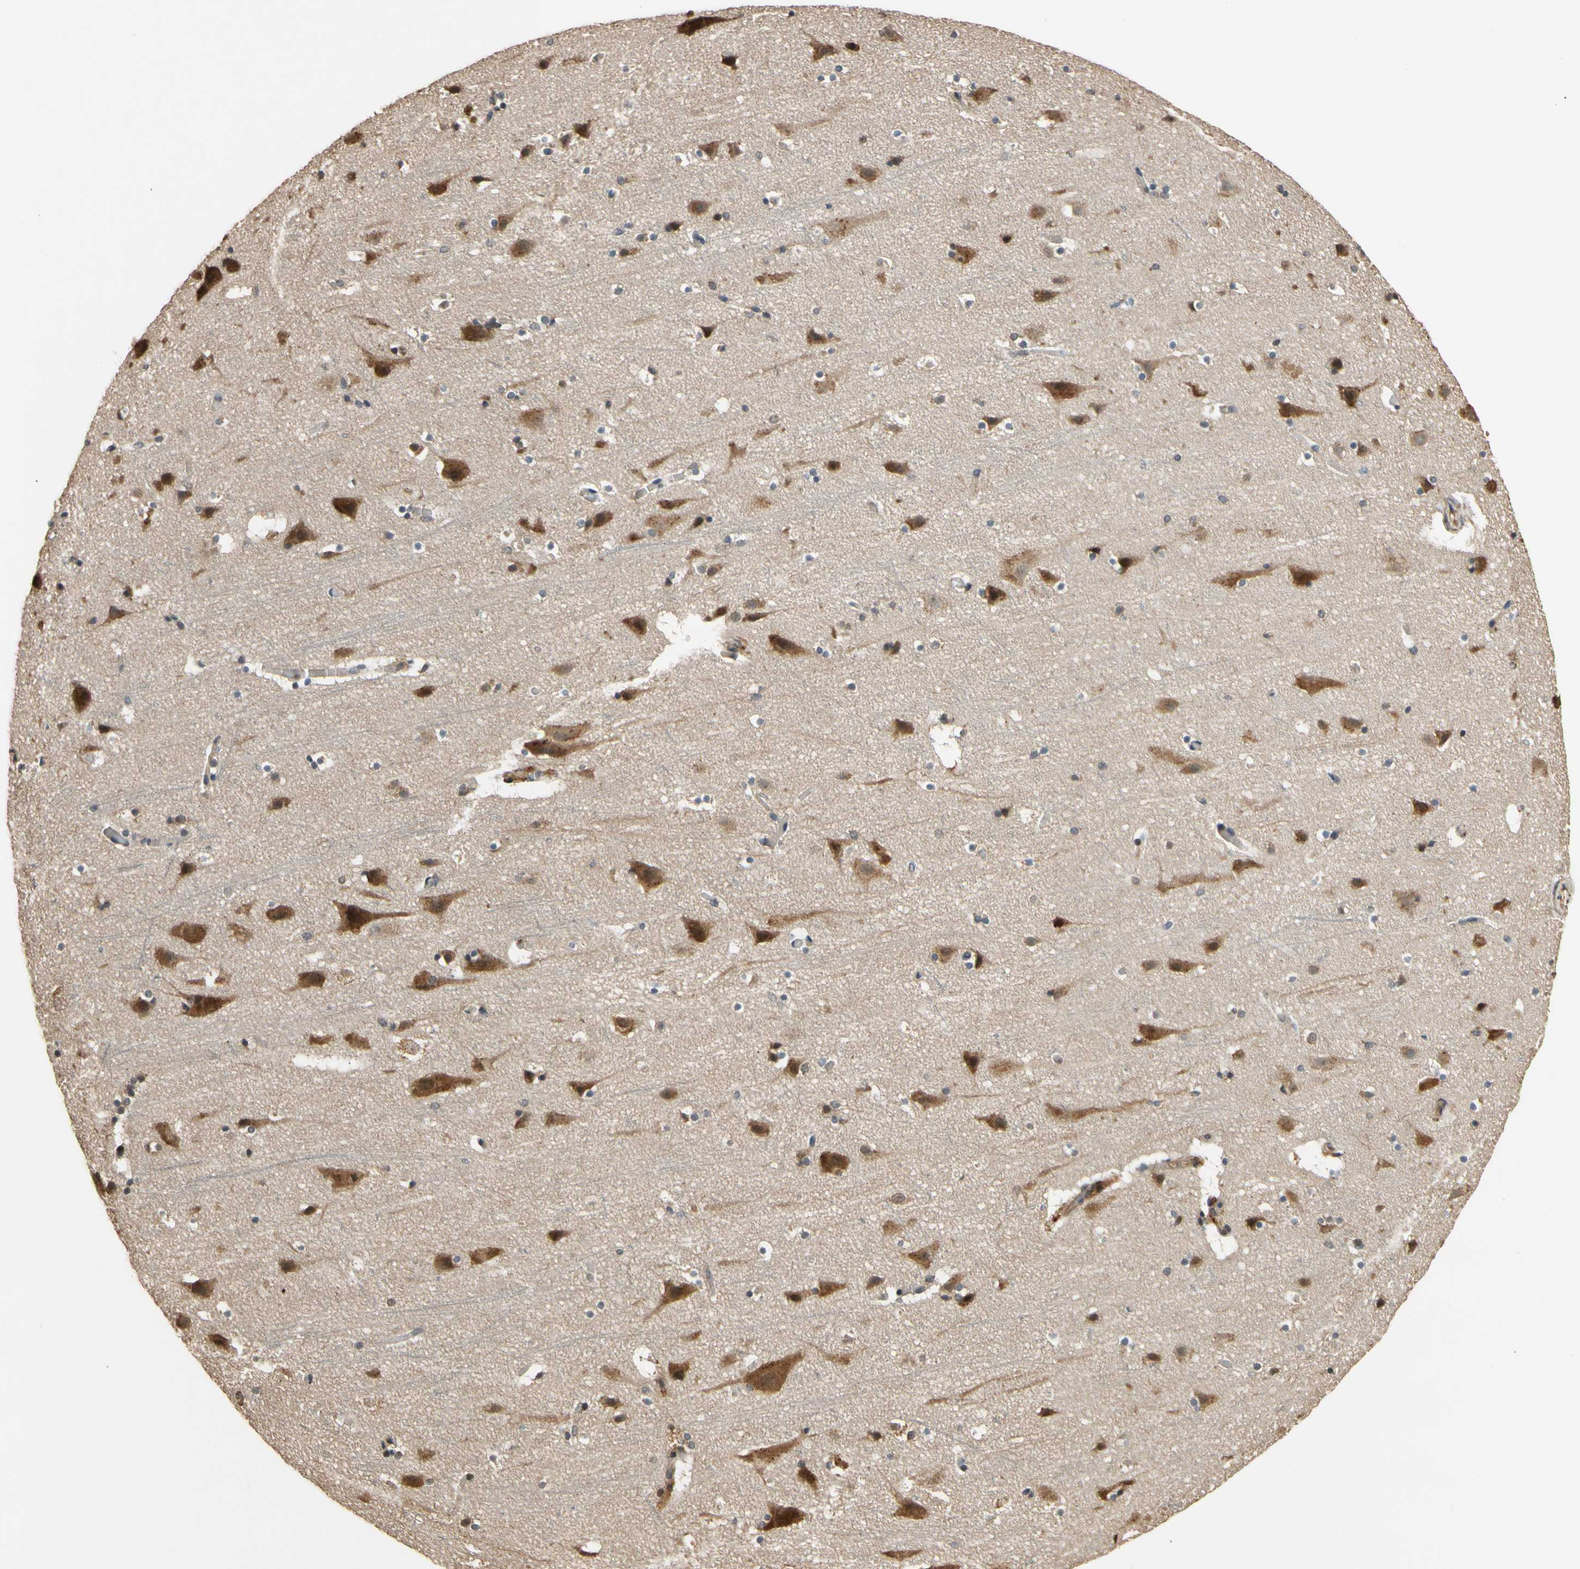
{"staining": {"intensity": "negative", "quantity": "none", "location": "none"}, "tissue": "cerebral cortex", "cell_type": "Endothelial cells", "image_type": "normal", "snomed": [{"axis": "morphology", "description": "Normal tissue, NOS"}, {"axis": "topography", "description": "Cerebral cortex"}], "caption": "A photomicrograph of cerebral cortex stained for a protein exhibits no brown staining in endothelial cells.", "gene": "TMEM230", "patient": {"sex": "male", "age": 45}}